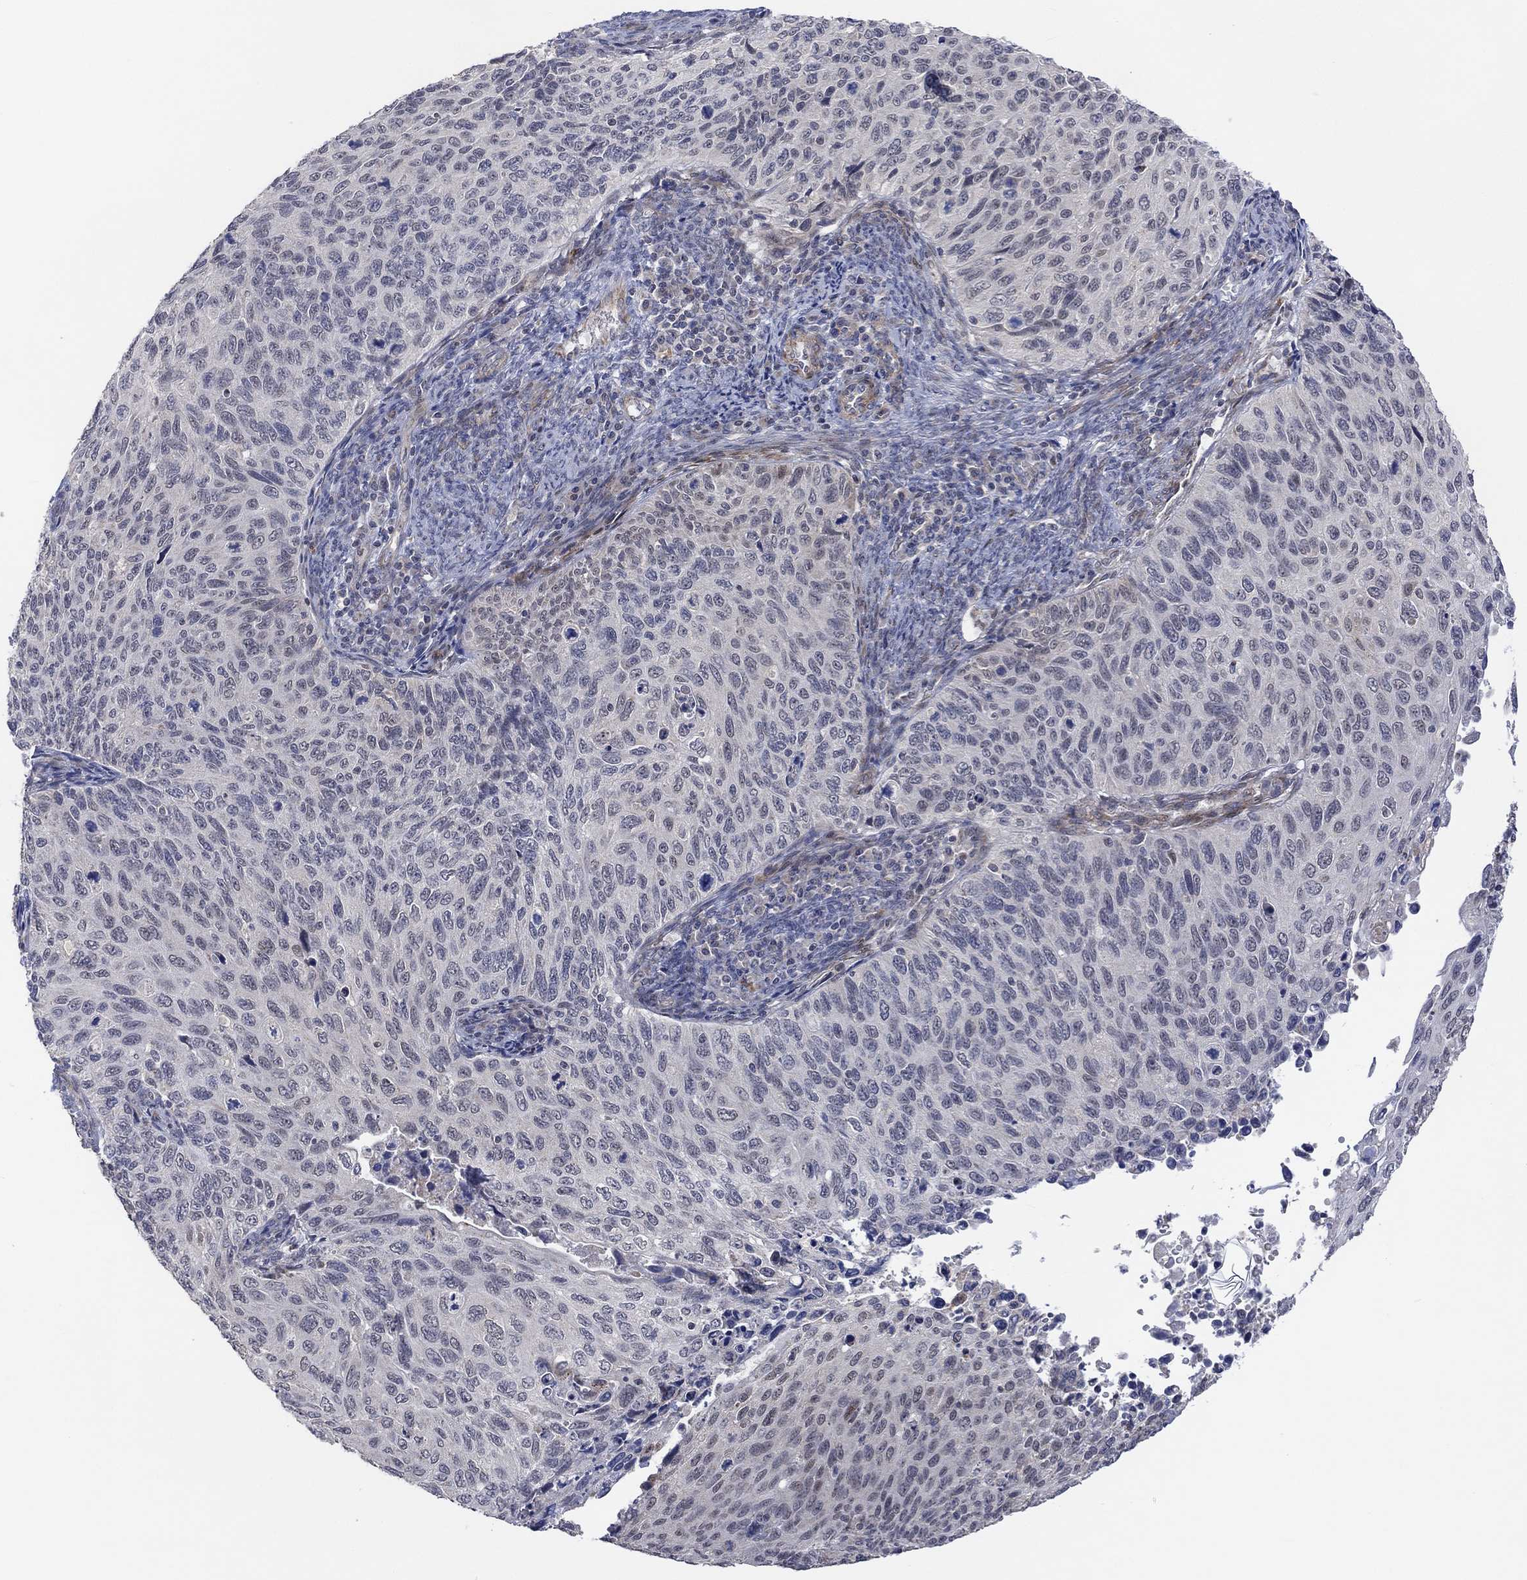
{"staining": {"intensity": "weak", "quantity": "<25%", "location": "nuclear"}, "tissue": "cervical cancer", "cell_type": "Tumor cells", "image_type": "cancer", "snomed": [{"axis": "morphology", "description": "Squamous cell carcinoma, NOS"}, {"axis": "topography", "description": "Cervix"}], "caption": "This is an immunohistochemistry (IHC) histopathology image of cervical cancer. There is no expression in tumor cells.", "gene": "SLC48A1", "patient": {"sex": "female", "age": 70}}